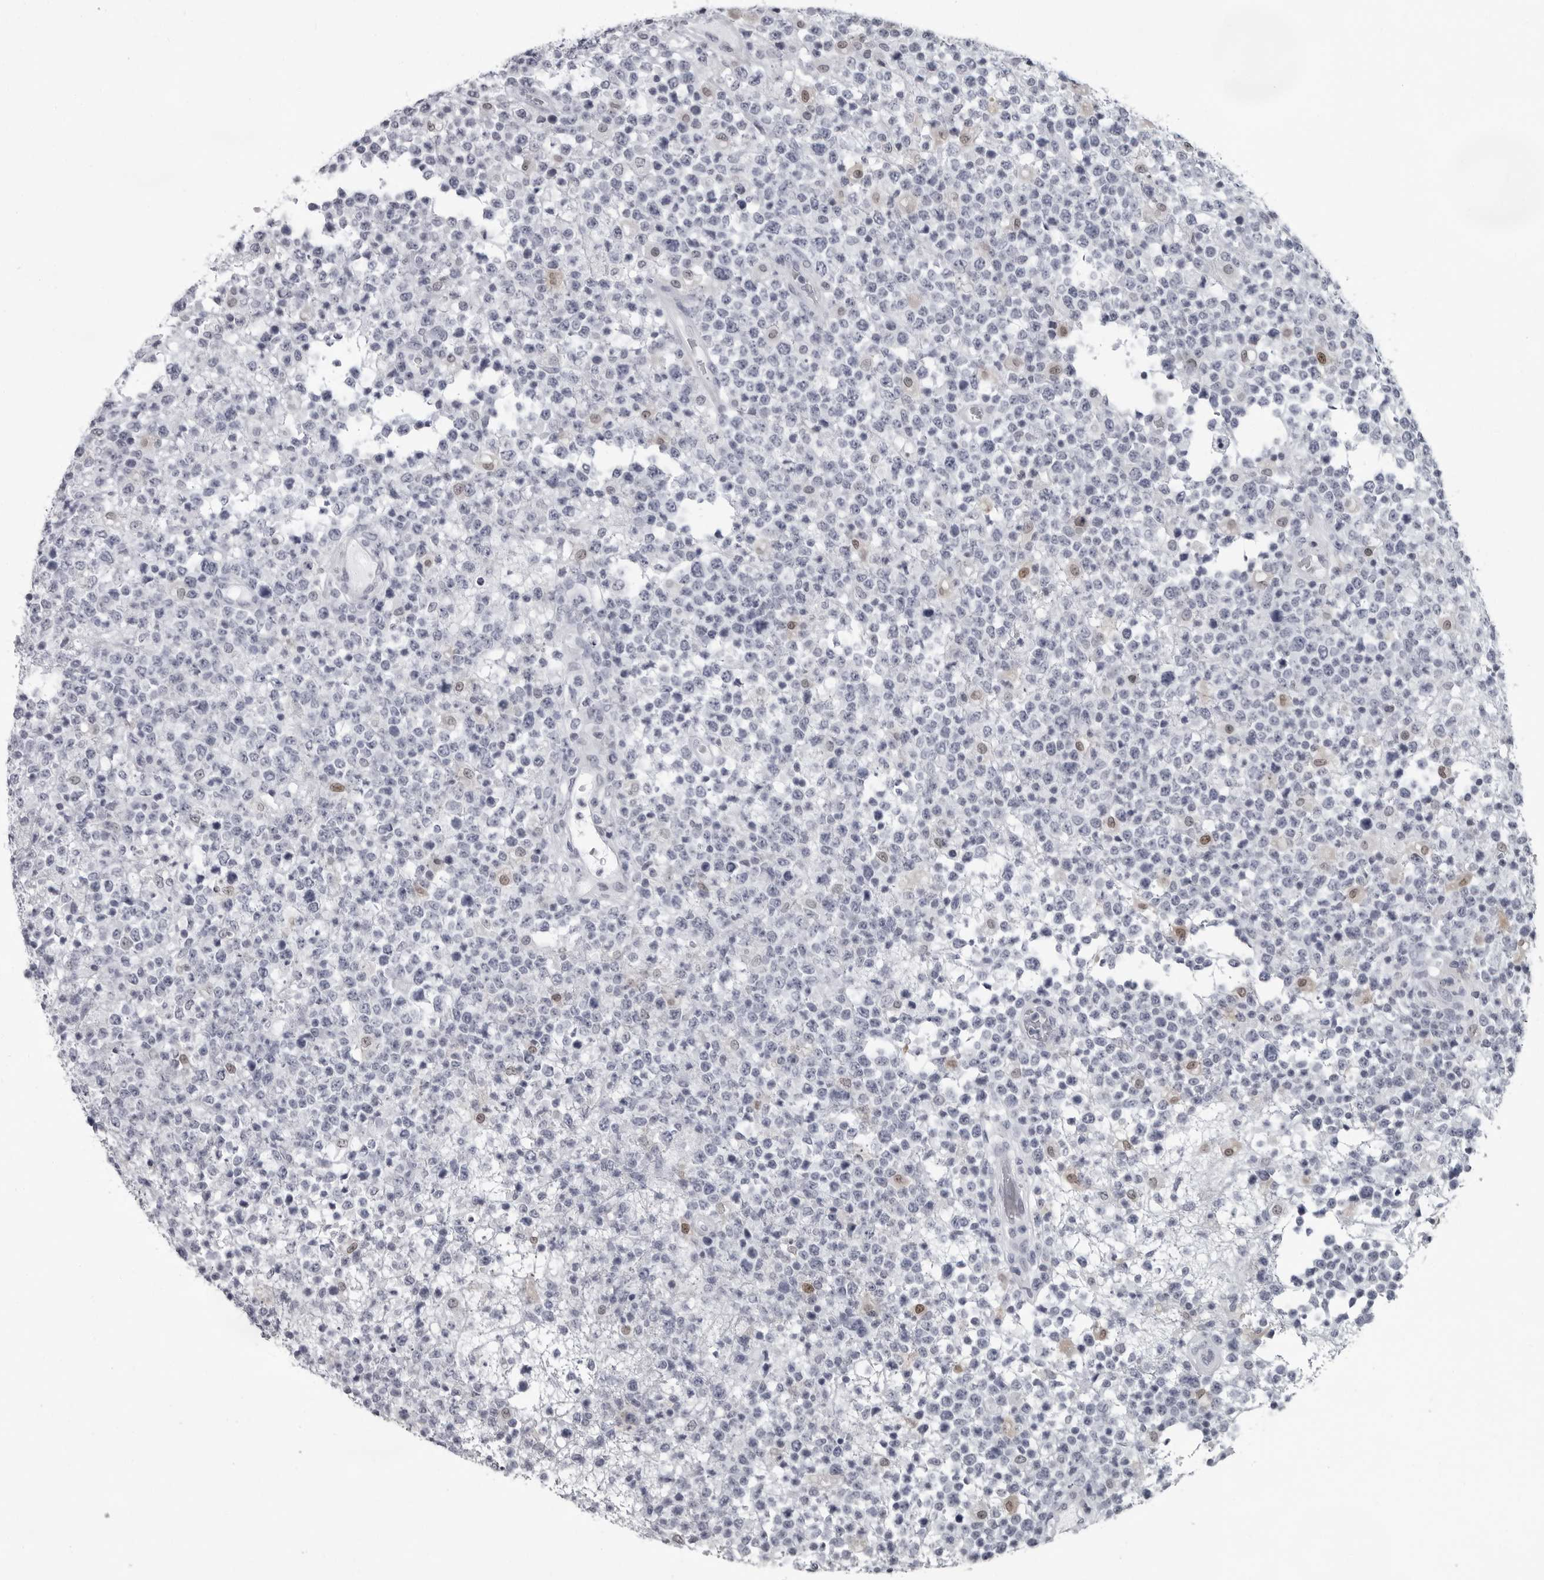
{"staining": {"intensity": "negative", "quantity": "none", "location": "none"}, "tissue": "lymphoma", "cell_type": "Tumor cells", "image_type": "cancer", "snomed": [{"axis": "morphology", "description": "Malignant lymphoma, non-Hodgkin's type, High grade"}, {"axis": "topography", "description": "Colon"}], "caption": "Immunohistochemistry (IHC) micrograph of human high-grade malignant lymphoma, non-Hodgkin's type stained for a protein (brown), which exhibits no staining in tumor cells.", "gene": "LZIC", "patient": {"sex": "female", "age": 53}}